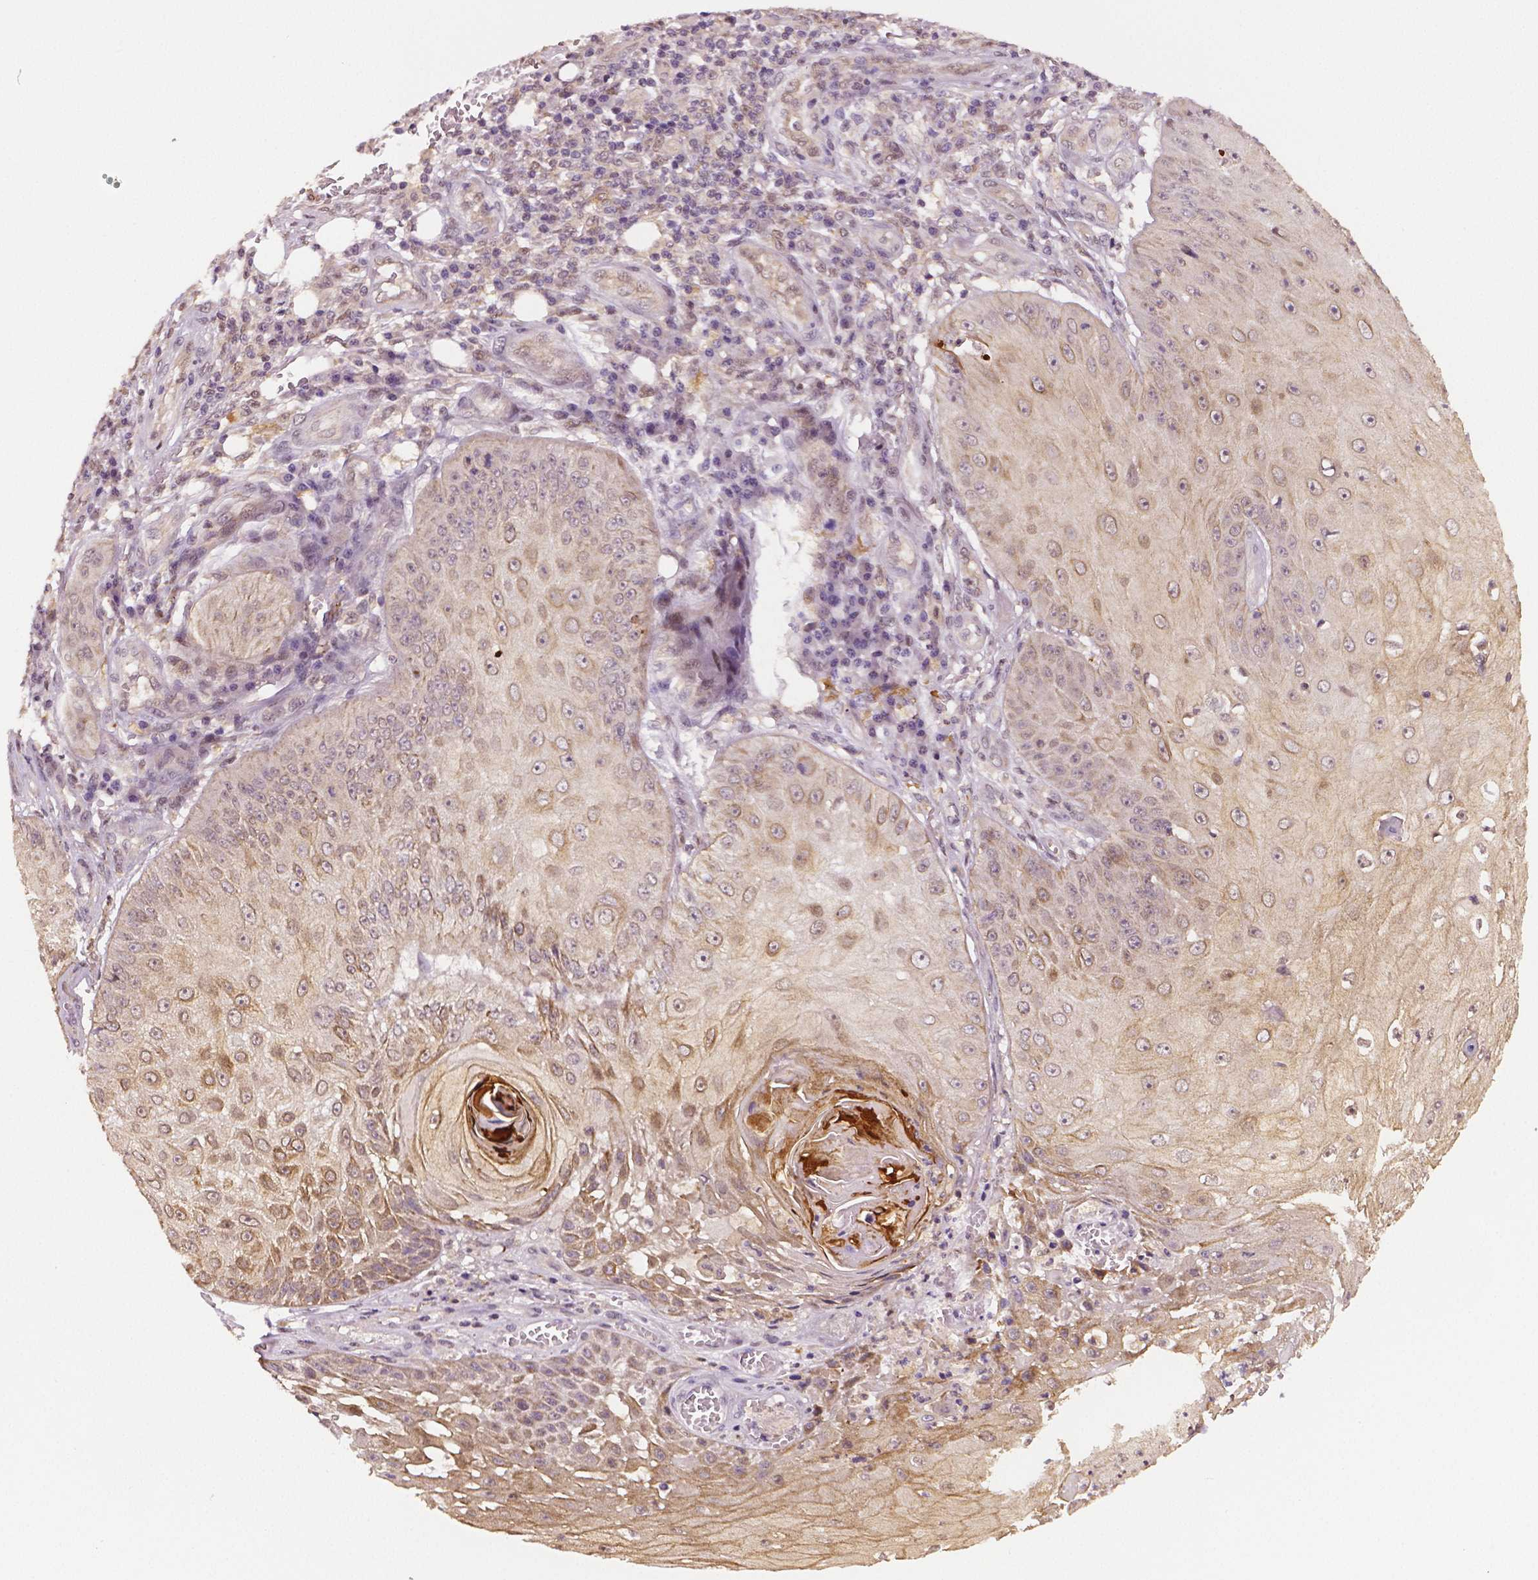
{"staining": {"intensity": "moderate", "quantity": "<25%", "location": "cytoplasmic/membranous,nuclear"}, "tissue": "skin cancer", "cell_type": "Tumor cells", "image_type": "cancer", "snomed": [{"axis": "morphology", "description": "Squamous cell carcinoma, NOS"}, {"axis": "topography", "description": "Skin"}], "caption": "Squamous cell carcinoma (skin) stained with immunohistochemistry displays moderate cytoplasmic/membranous and nuclear staining in about <25% of tumor cells. The protein is shown in brown color, while the nuclei are stained blue.", "gene": "STAT3", "patient": {"sex": "male", "age": 70}}